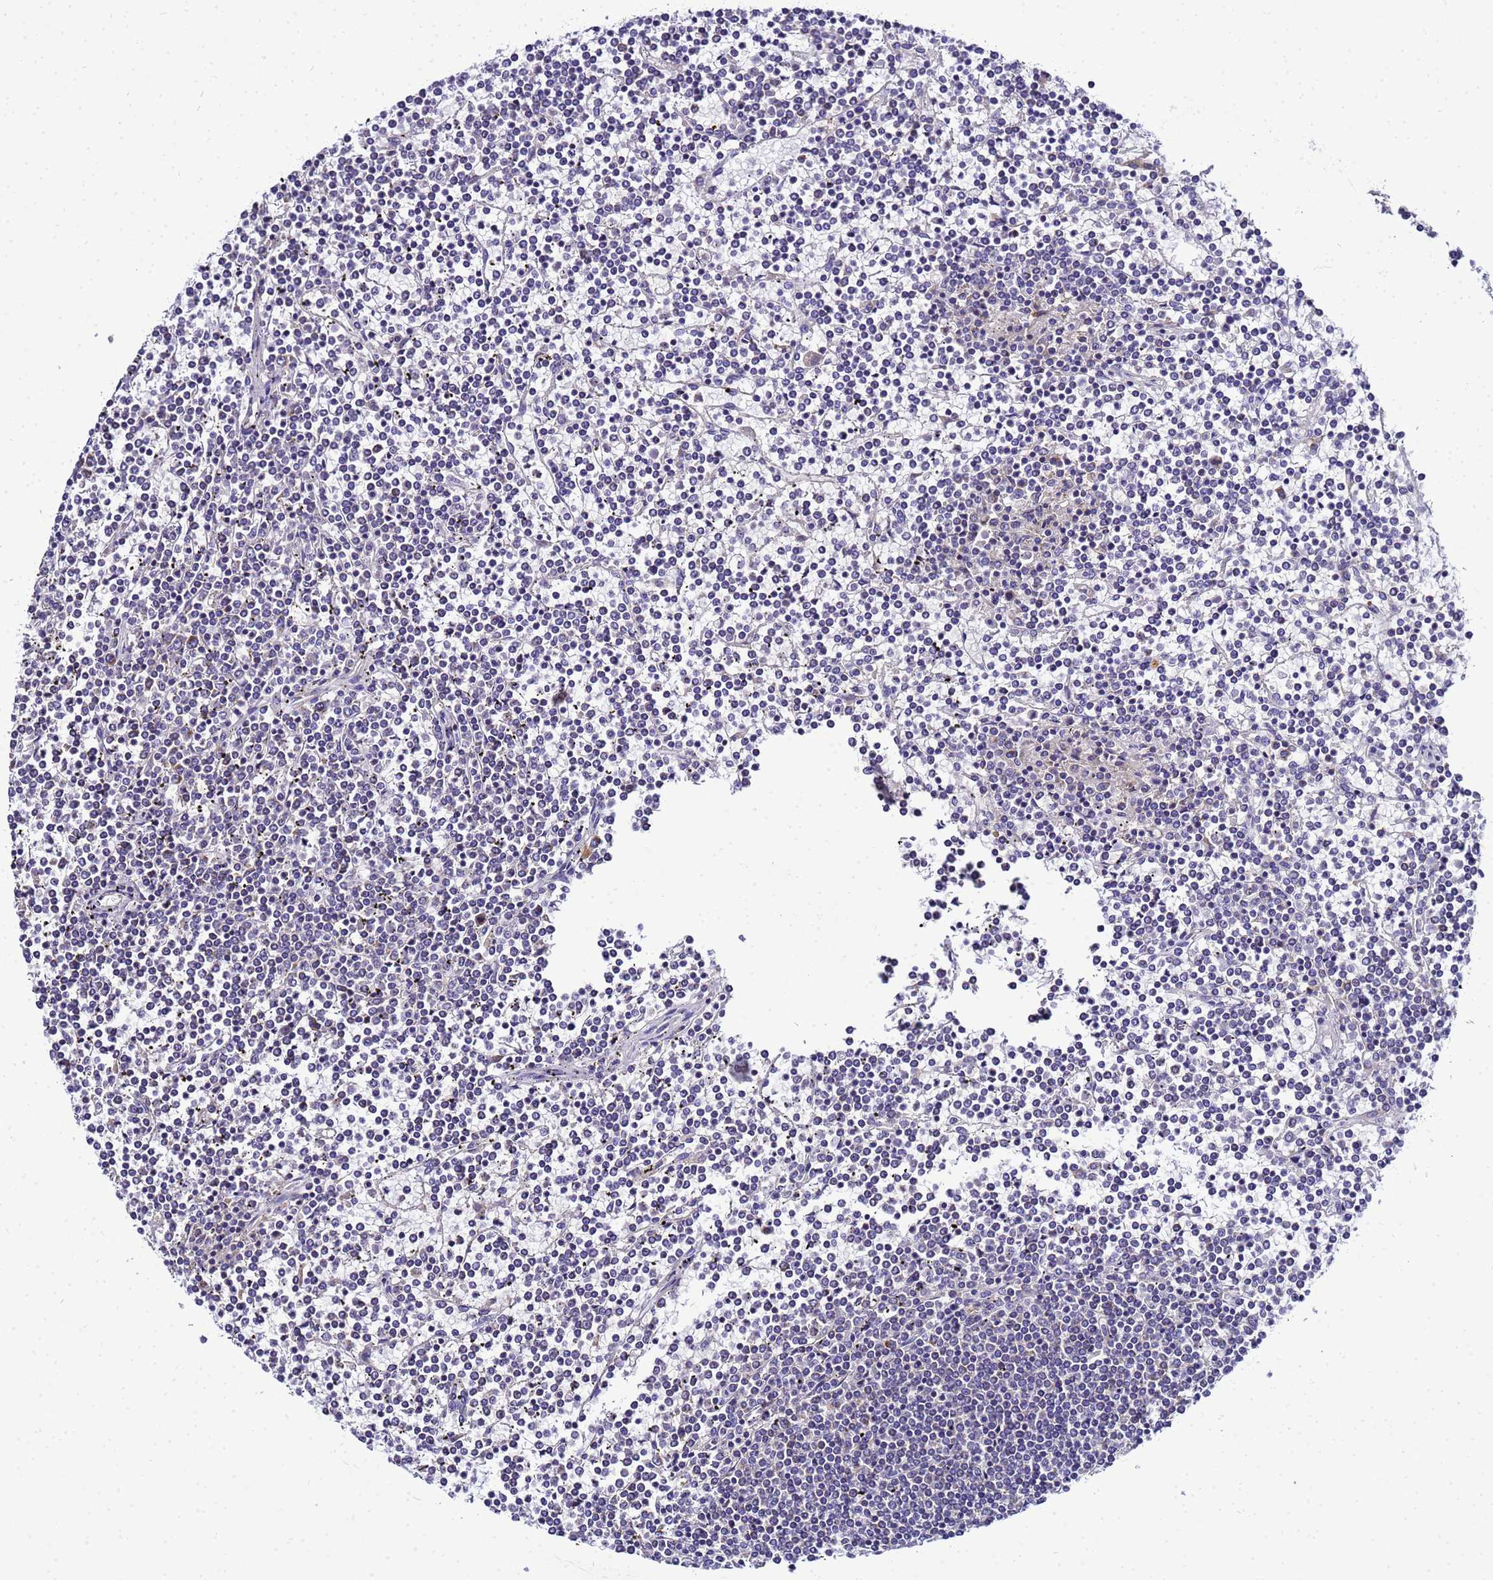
{"staining": {"intensity": "negative", "quantity": "none", "location": "none"}, "tissue": "lymphoma", "cell_type": "Tumor cells", "image_type": "cancer", "snomed": [{"axis": "morphology", "description": "Malignant lymphoma, non-Hodgkin's type, Low grade"}, {"axis": "topography", "description": "Spleen"}], "caption": "Tumor cells are negative for protein expression in human malignant lymphoma, non-Hodgkin's type (low-grade). (DAB (3,3'-diaminobenzidine) immunohistochemistry (IHC), high magnification).", "gene": "HIGD2A", "patient": {"sex": "female", "age": 19}}